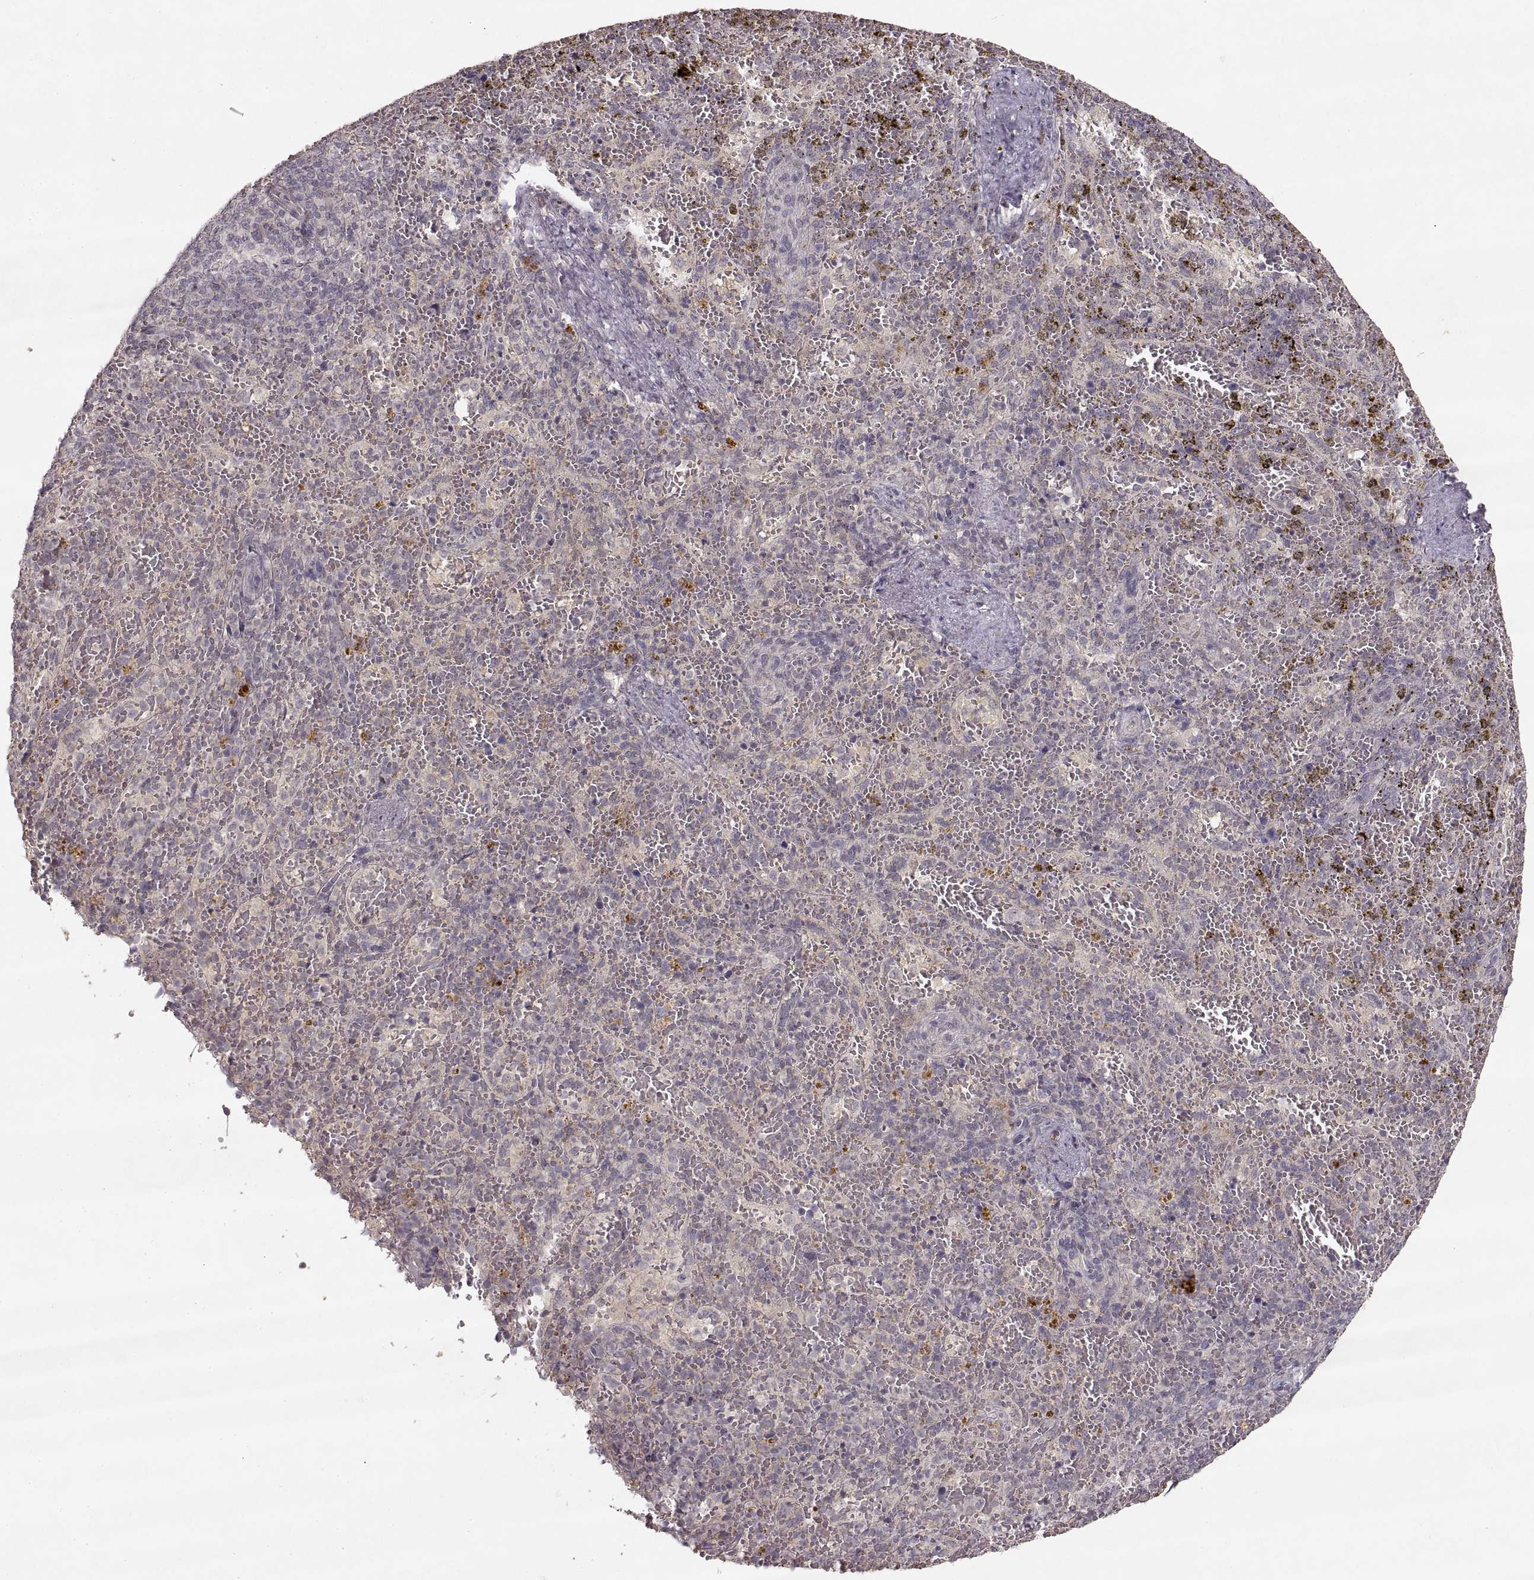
{"staining": {"intensity": "negative", "quantity": "none", "location": "none"}, "tissue": "spleen", "cell_type": "Cells in red pulp", "image_type": "normal", "snomed": [{"axis": "morphology", "description": "Normal tissue, NOS"}, {"axis": "topography", "description": "Spleen"}], "caption": "IHC photomicrograph of benign human spleen stained for a protein (brown), which shows no staining in cells in red pulp.", "gene": "LAMC2", "patient": {"sex": "female", "age": 50}}